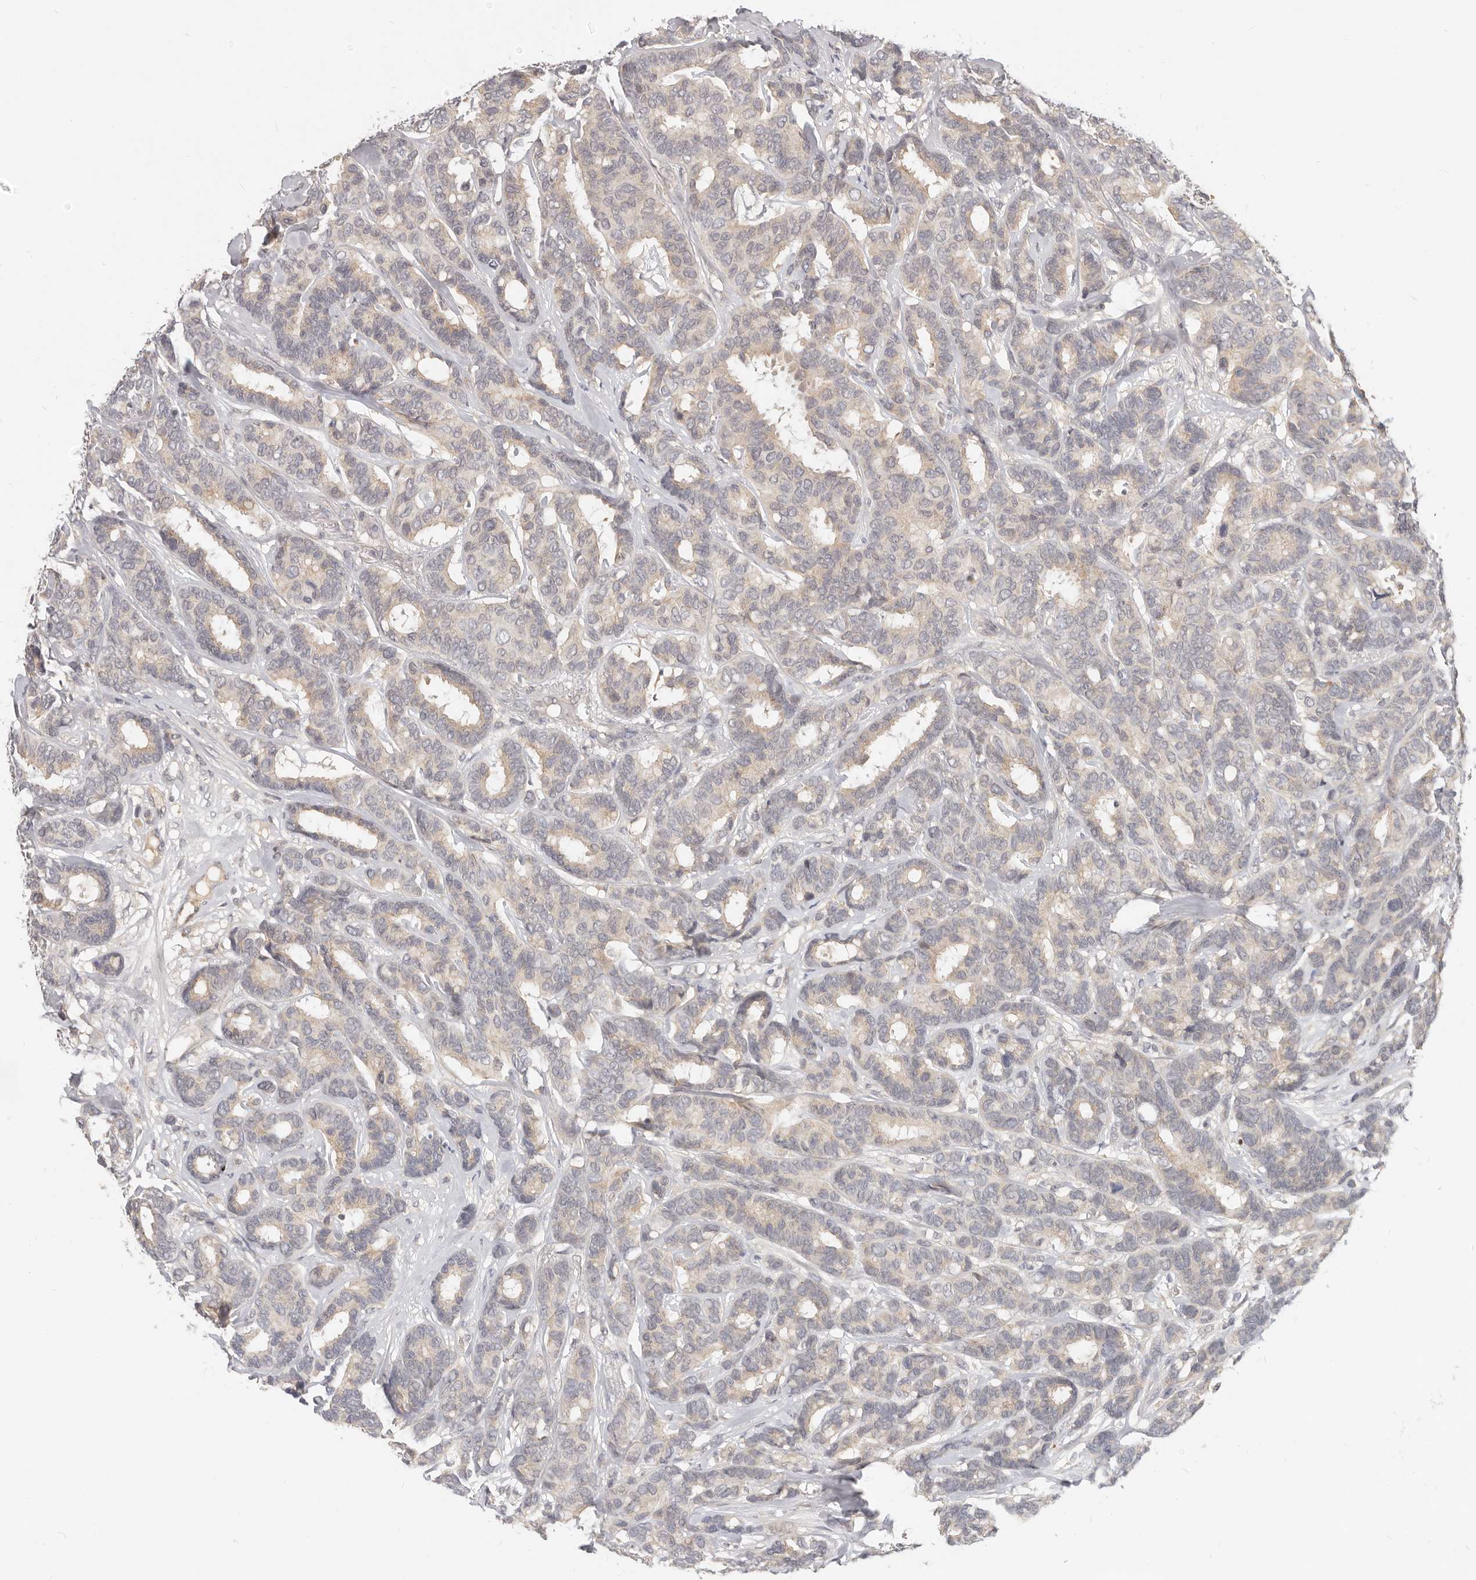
{"staining": {"intensity": "weak", "quantity": "25%-75%", "location": "cytoplasmic/membranous"}, "tissue": "breast cancer", "cell_type": "Tumor cells", "image_type": "cancer", "snomed": [{"axis": "morphology", "description": "Duct carcinoma"}, {"axis": "topography", "description": "Breast"}], "caption": "Immunohistochemistry (IHC) image of human breast intraductal carcinoma stained for a protein (brown), which shows low levels of weak cytoplasmic/membranous expression in approximately 25%-75% of tumor cells.", "gene": "USP49", "patient": {"sex": "female", "age": 87}}